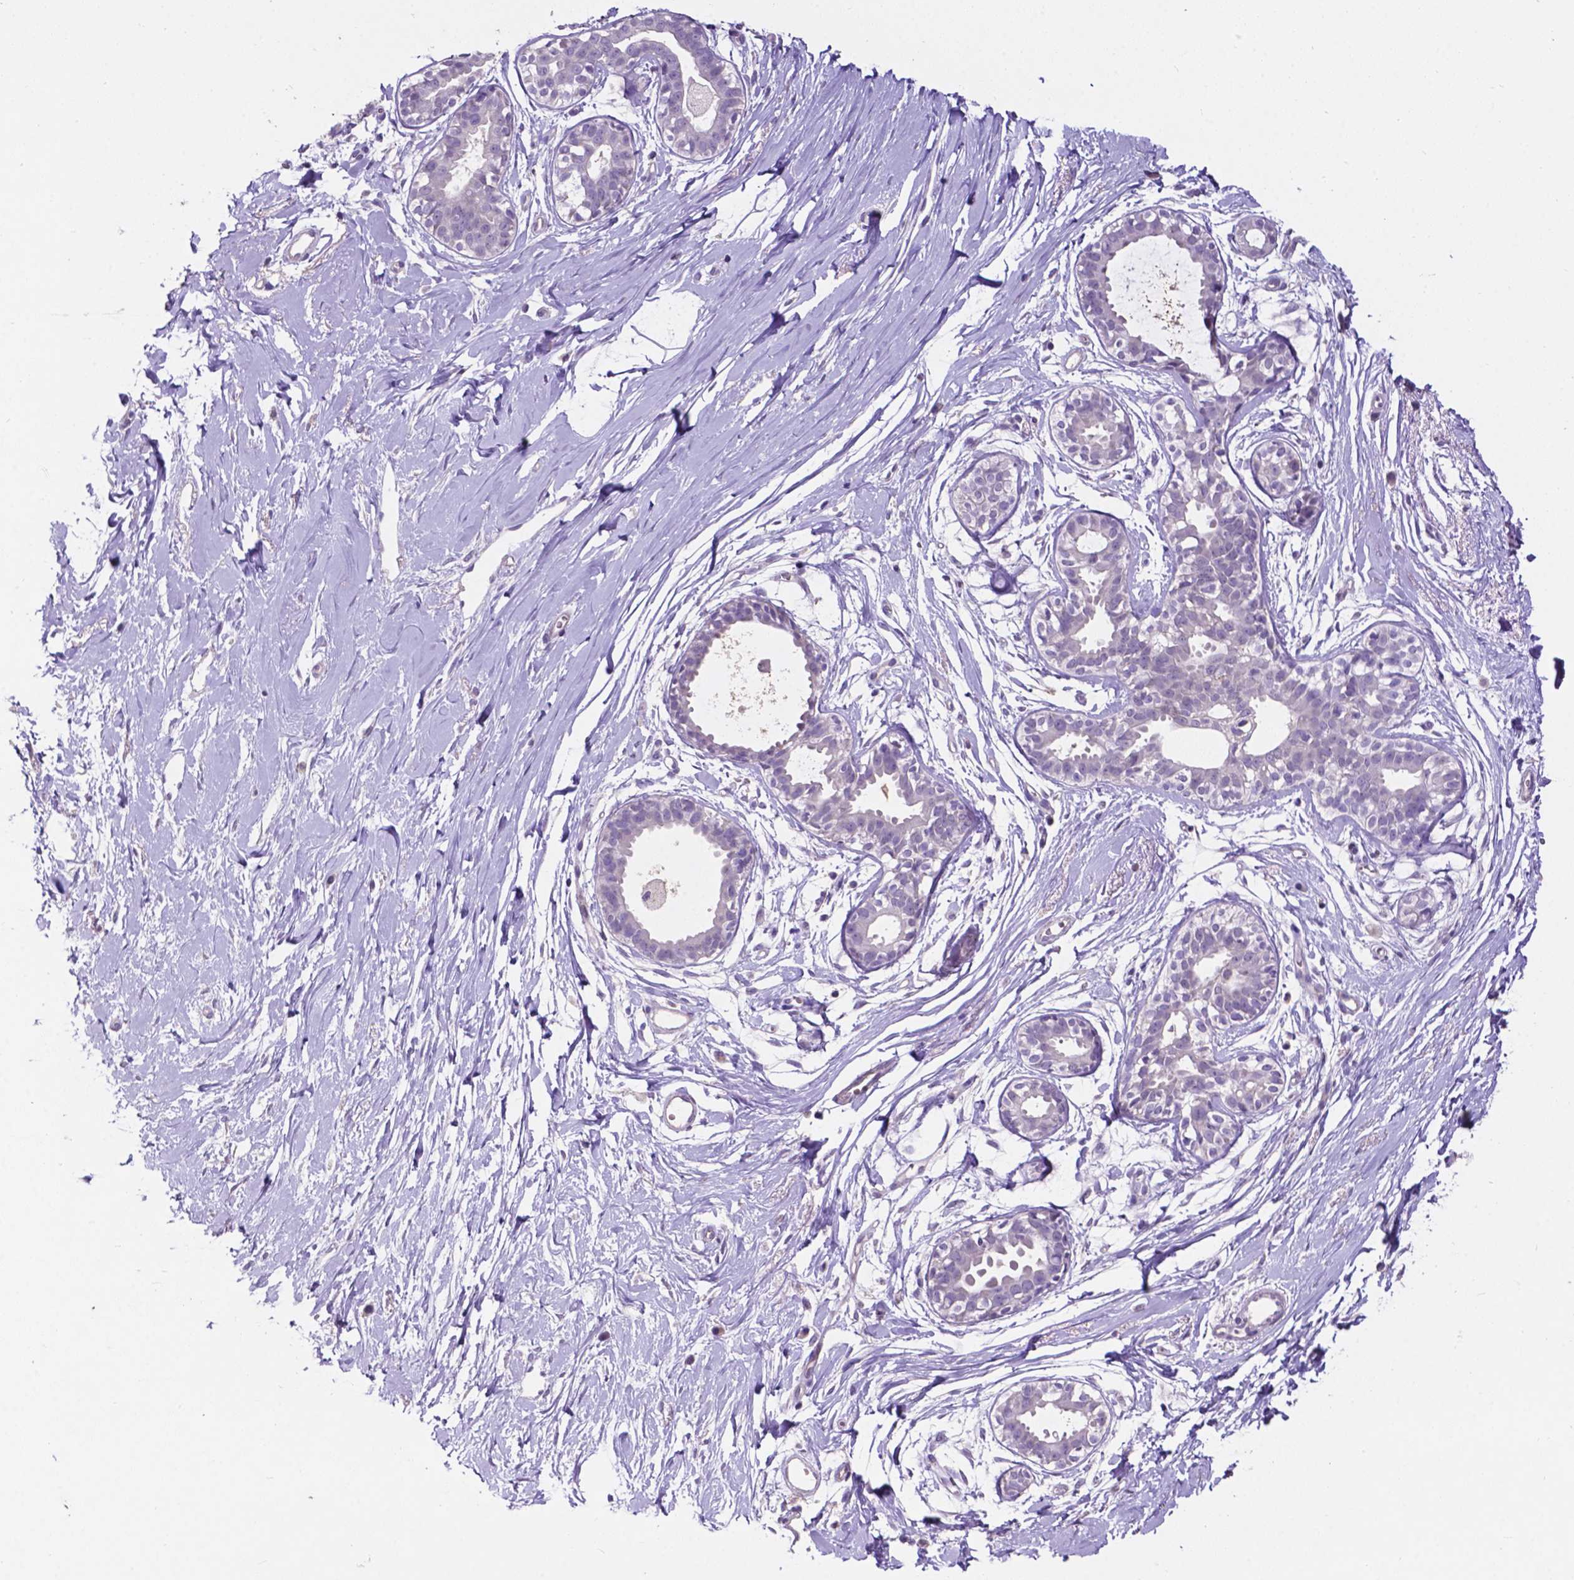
{"staining": {"intensity": "negative", "quantity": "none", "location": "none"}, "tissue": "breast", "cell_type": "Adipocytes", "image_type": "normal", "snomed": [{"axis": "morphology", "description": "Normal tissue, NOS"}, {"axis": "topography", "description": "Breast"}], "caption": "High magnification brightfield microscopy of benign breast stained with DAB (3,3'-diaminobenzidine) (brown) and counterstained with hematoxylin (blue): adipocytes show no significant positivity. (DAB (3,3'-diaminobenzidine) immunohistochemistry (IHC), high magnification).", "gene": "PLSCR1", "patient": {"sex": "female", "age": 49}}